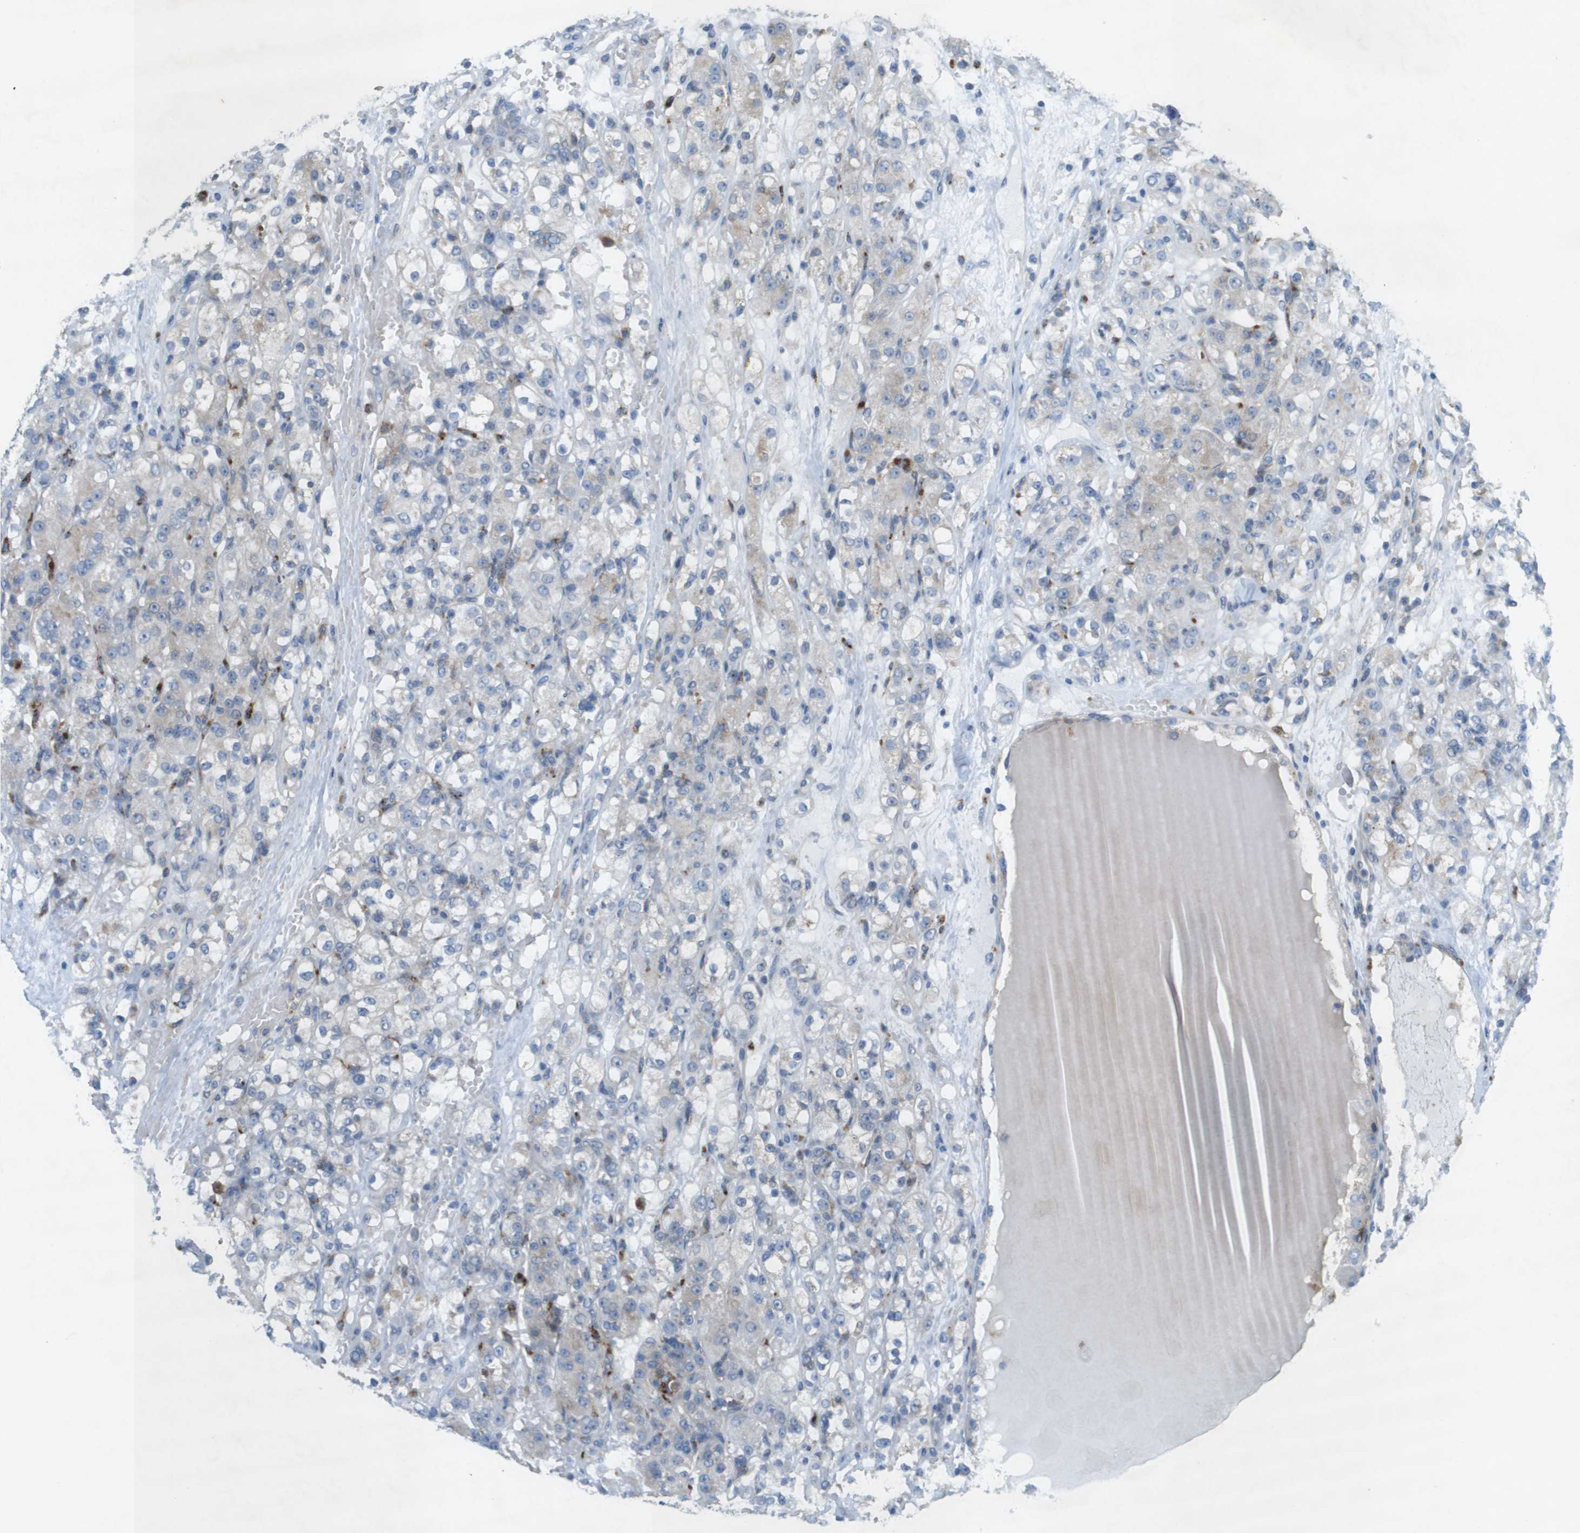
{"staining": {"intensity": "negative", "quantity": "none", "location": "none"}, "tissue": "renal cancer", "cell_type": "Tumor cells", "image_type": "cancer", "snomed": [{"axis": "morphology", "description": "Normal tissue, NOS"}, {"axis": "morphology", "description": "Adenocarcinoma, NOS"}, {"axis": "topography", "description": "Kidney"}], "caption": "The histopathology image exhibits no significant staining in tumor cells of renal adenocarcinoma. (DAB (3,3'-diaminobenzidine) immunohistochemistry with hematoxylin counter stain).", "gene": "TYW1", "patient": {"sex": "male", "age": 61}}